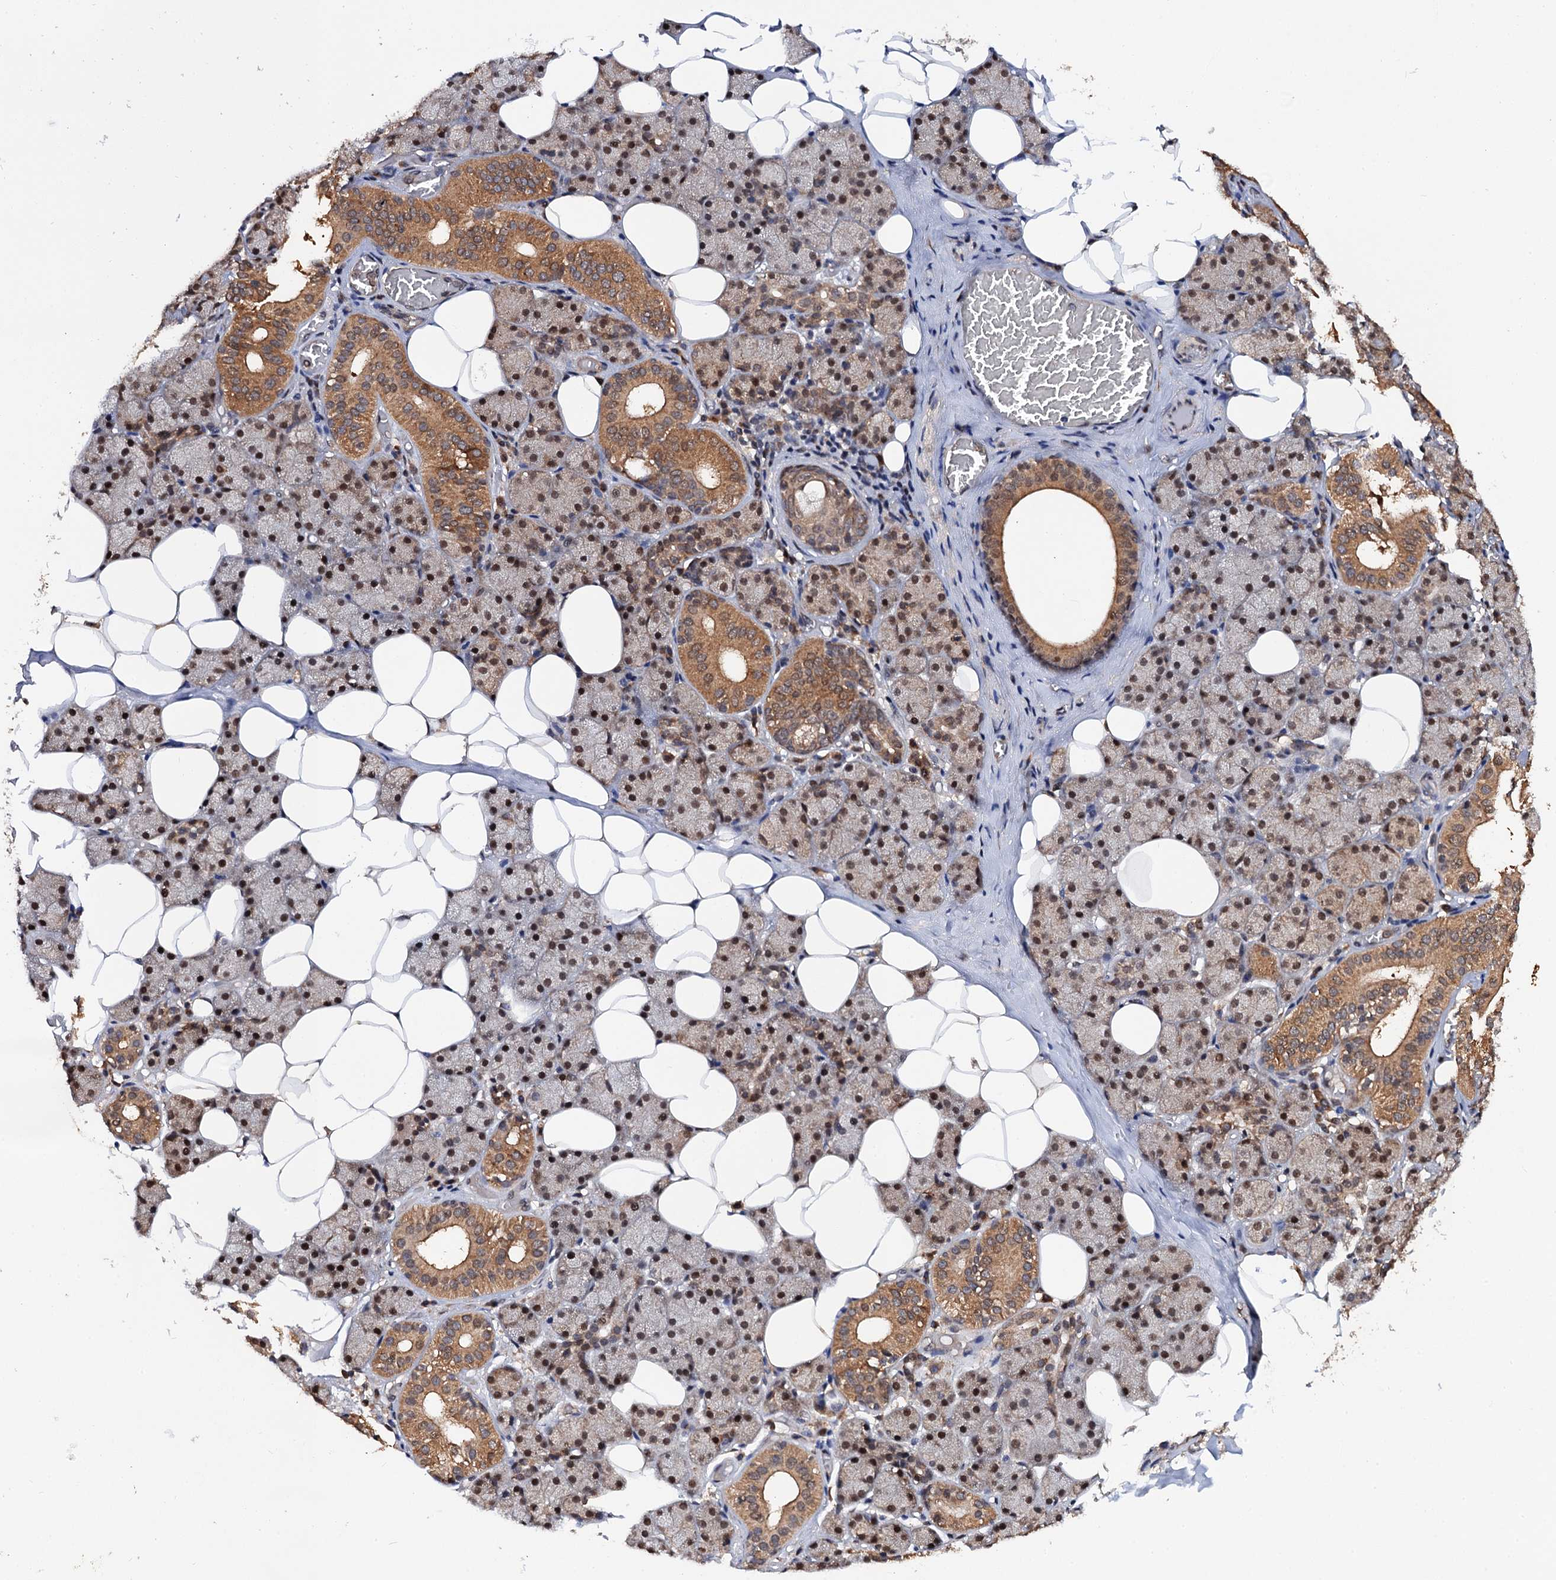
{"staining": {"intensity": "moderate", "quantity": ">75%", "location": "cytoplasmic/membranous,nuclear"}, "tissue": "salivary gland", "cell_type": "Glandular cells", "image_type": "normal", "snomed": [{"axis": "morphology", "description": "Normal tissue, NOS"}, {"axis": "topography", "description": "Salivary gland"}], "caption": "Immunohistochemistry image of unremarkable salivary gland: salivary gland stained using IHC exhibits medium levels of moderate protein expression localized specifically in the cytoplasmic/membranous,nuclear of glandular cells, appearing as a cytoplasmic/membranous,nuclear brown color.", "gene": "MIER2", "patient": {"sex": "female", "age": 33}}